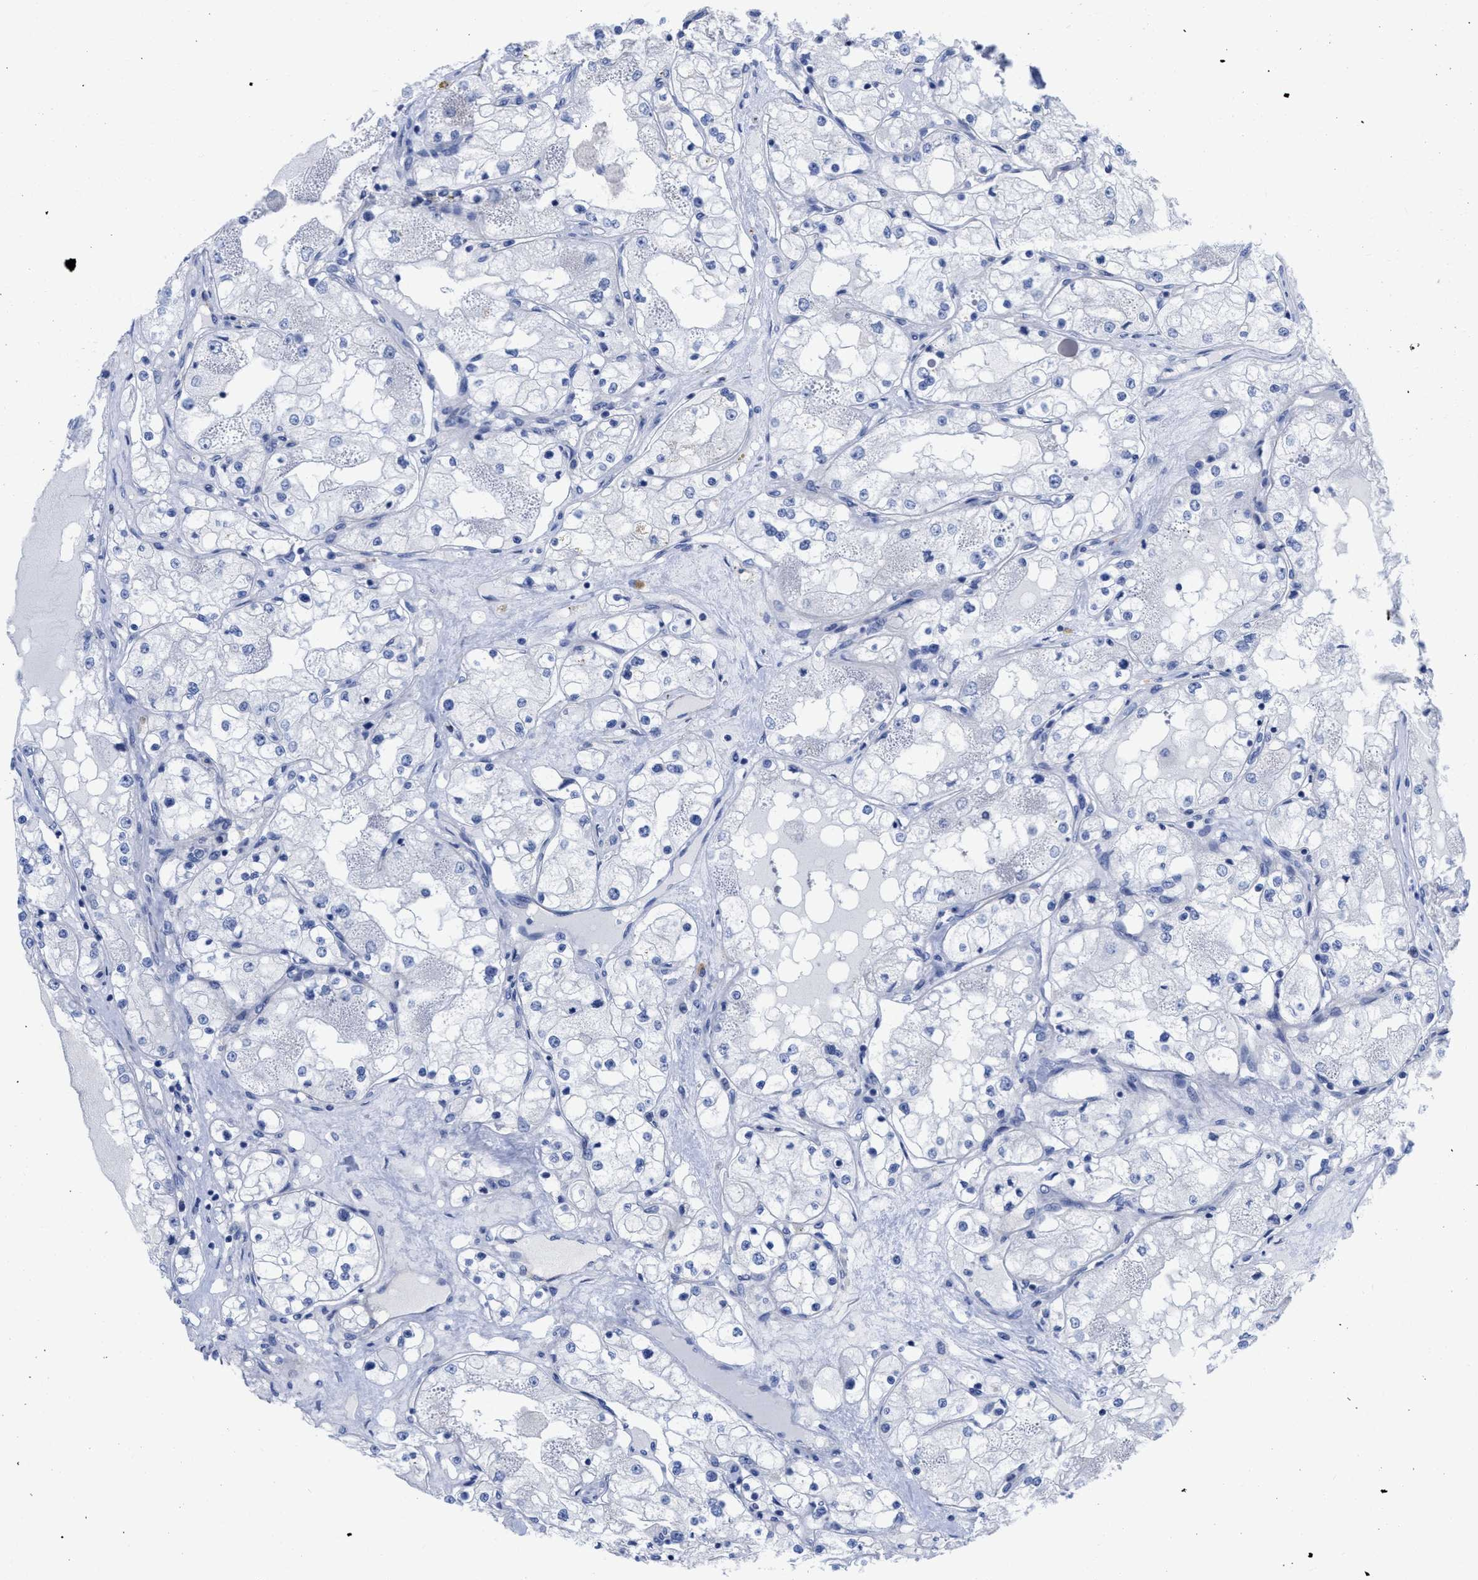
{"staining": {"intensity": "negative", "quantity": "none", "location": "none"}, "tissue": "renal cancer", "cell_type": "Tumor cells", "image_type": "cancer", "snomed": [{"axis": "morphology", "description": "Adenocarcinoma, NOS"}, {"axis": "topography", "description": "Kidney"}], "caption": "Renal cancer was stained to show a protein in brown. There is no significant staining in tumor cells.", "gene": "ACKR1", "patient": {"sex": "male", "age": 68}}